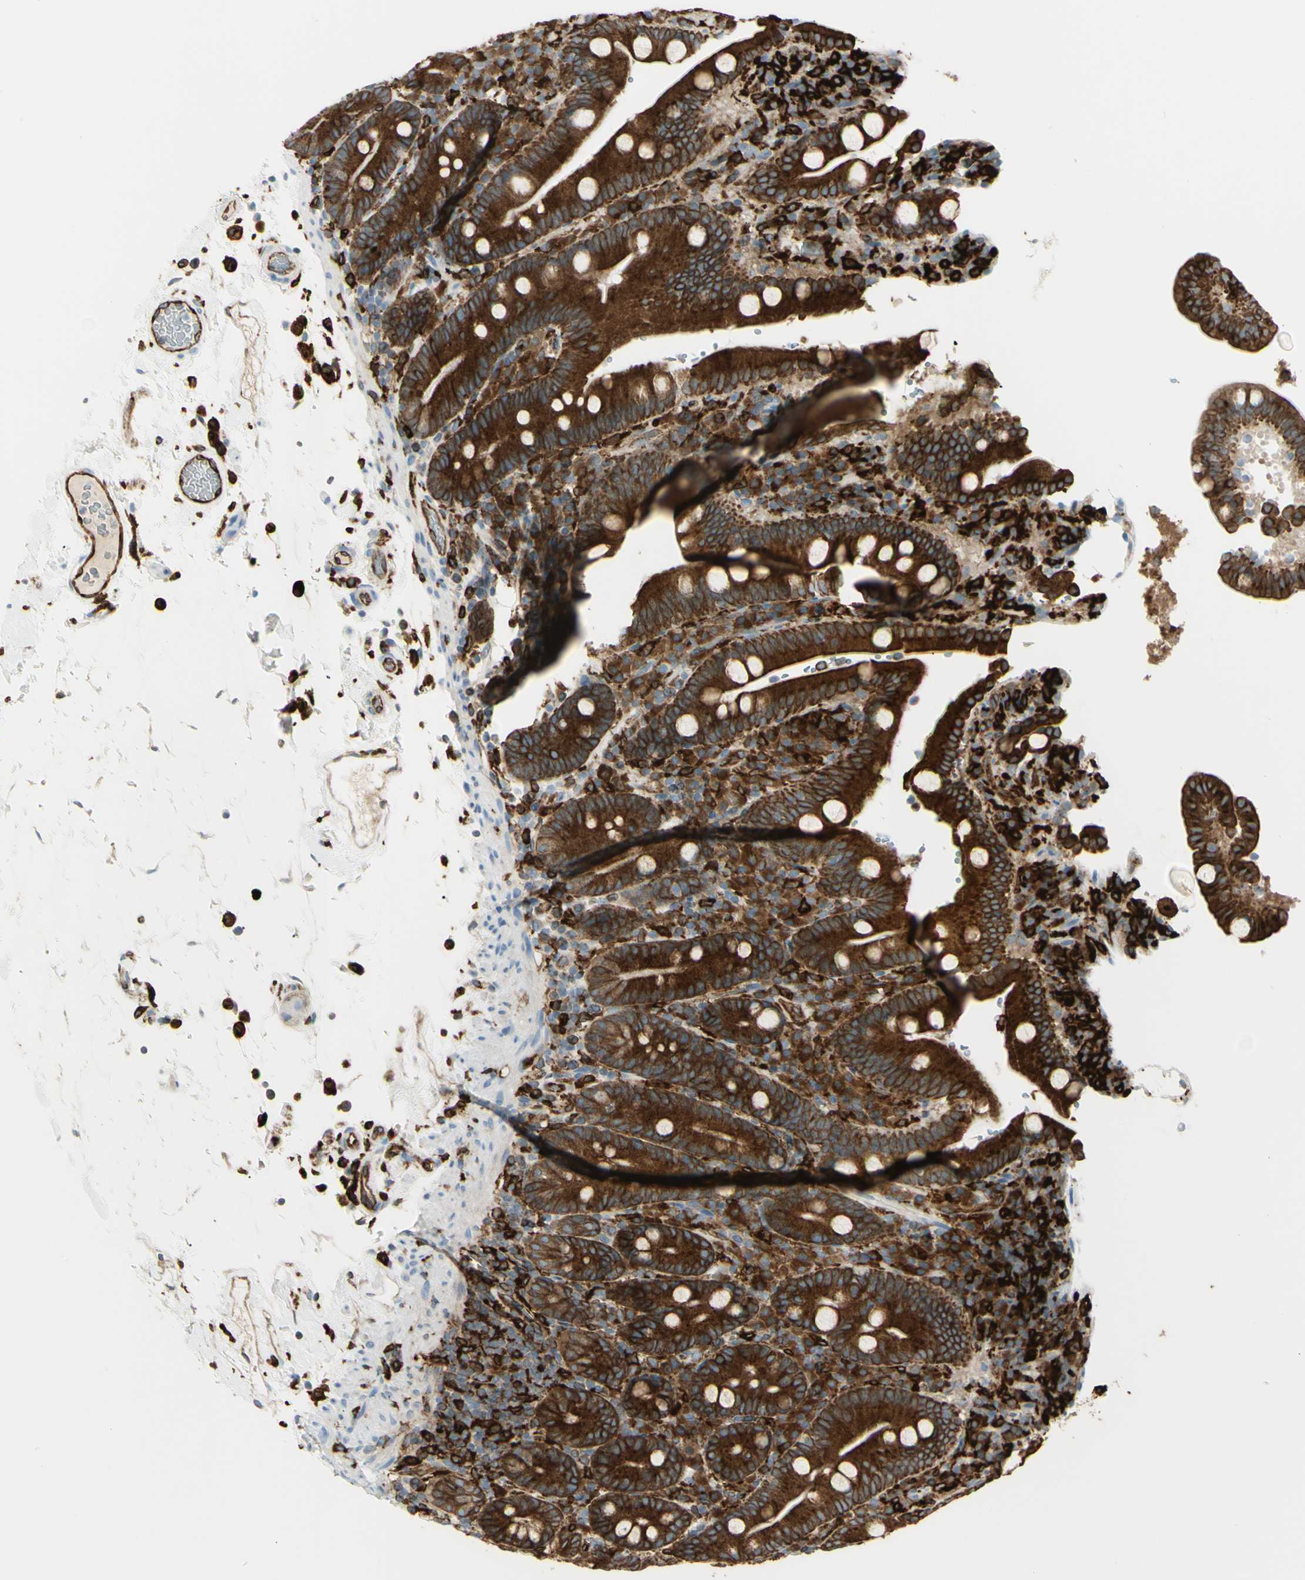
{"staining": {"intensity": "strong", "quantity": ">75%", "location": "cytoplasmic/membranous"}, "tissue": "duodenum", "cell_type": "Glandular cells", "image_type": "normal", "snomed": [{"axis": "morphology", "description": "Normal tissue, NOS"}, {"axis": "topography", "description": "Small intestine, NOS"}], "caption": "Immunohistochemistry micrograph of benign duodenum: human duodenum stained using immunohistochemistry displays high levels of strong protein expression localized specifically in the cytoplasmic/membranous of glandular cells, appearing as a cytoplasmic/membranous brown color.", "gene": "CD74", "patient": {"sex": "female", "age": 71}}